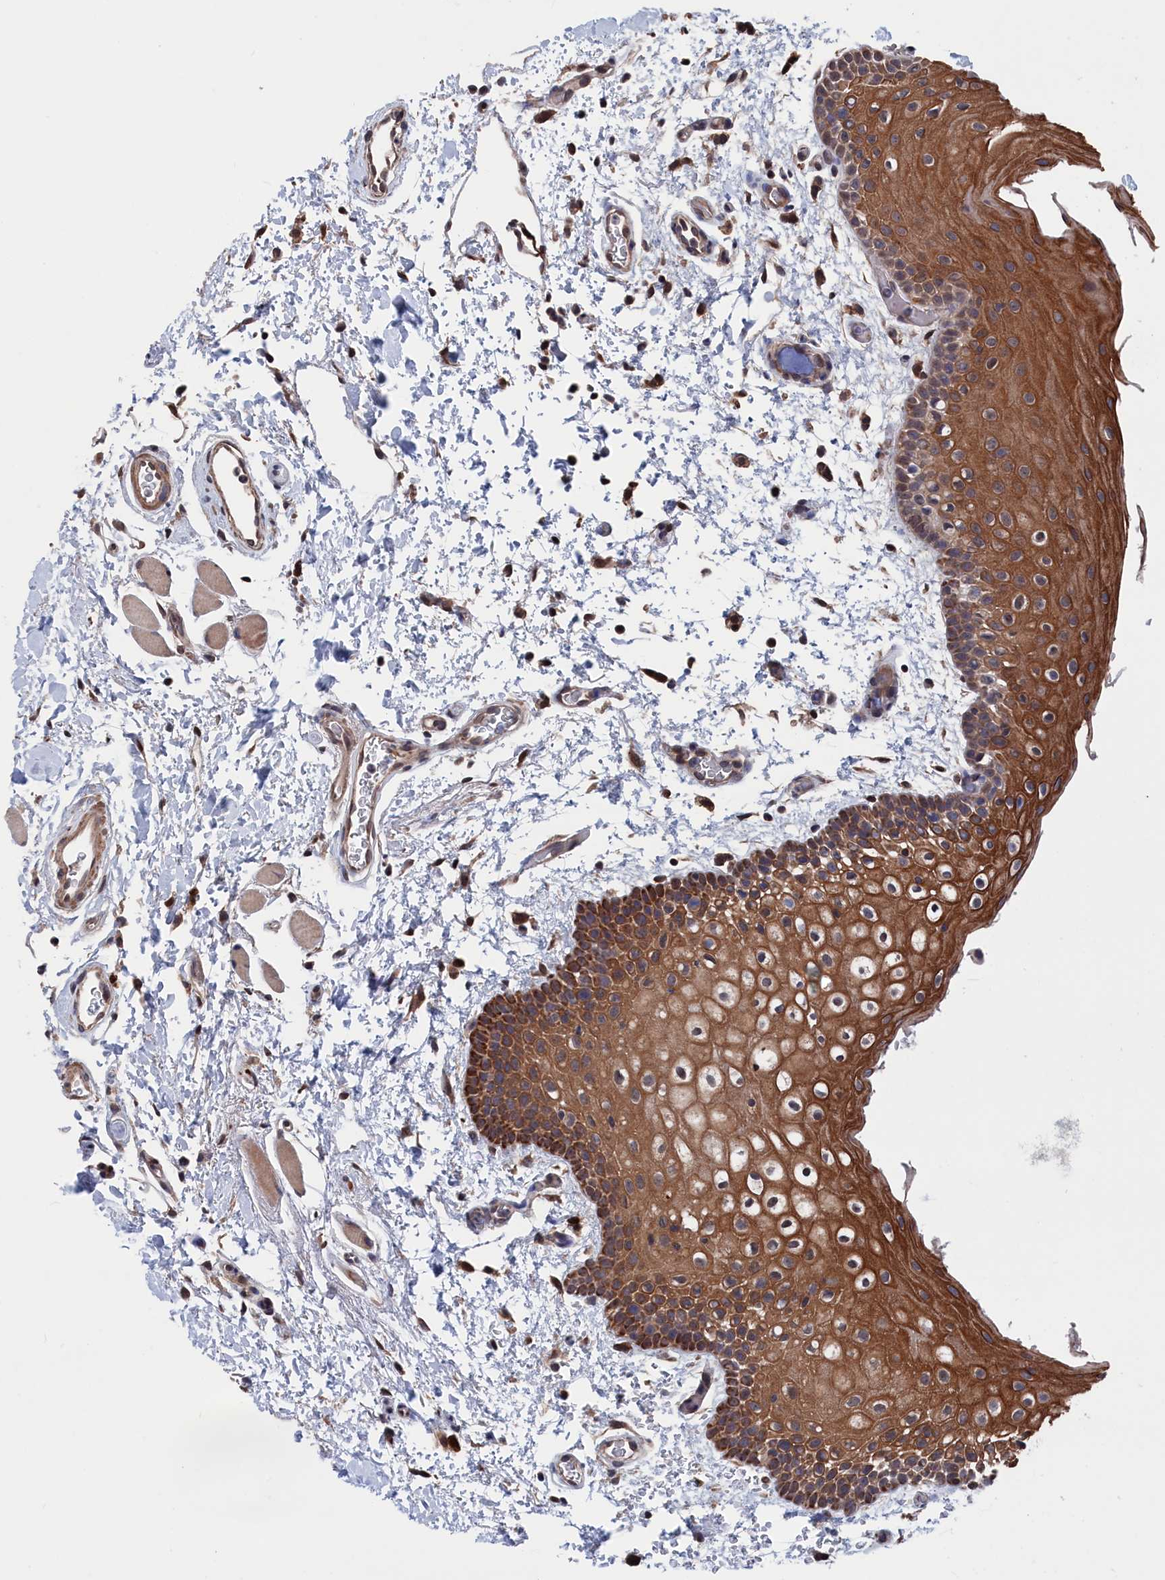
{"staining": {"intensity": "strong", "quantity": "25%-75%", "location": "cytoplasmic/membranous"}, "tissue": "oral mucosa", "cell_type": "Squamous epithelial cells", "image_type": "normal", "snomed": [{"axis": "morphology", "description": "Normal tissue, NOS"}, {"axis": "topography", "description": "Oral tissue"}], "caption": "Protein analysis of unremarkable oral mucosa displays strong cytoplasmic/membranous expression in approximately 25%-75% of squamous epithelial cells. The staining was performed using DAB, with brown indicating positive protein expression. Nuclei are stained blue with hematoxylin.", "gene": "PDE12", "patient": {"sex": "male", "age": 62}}